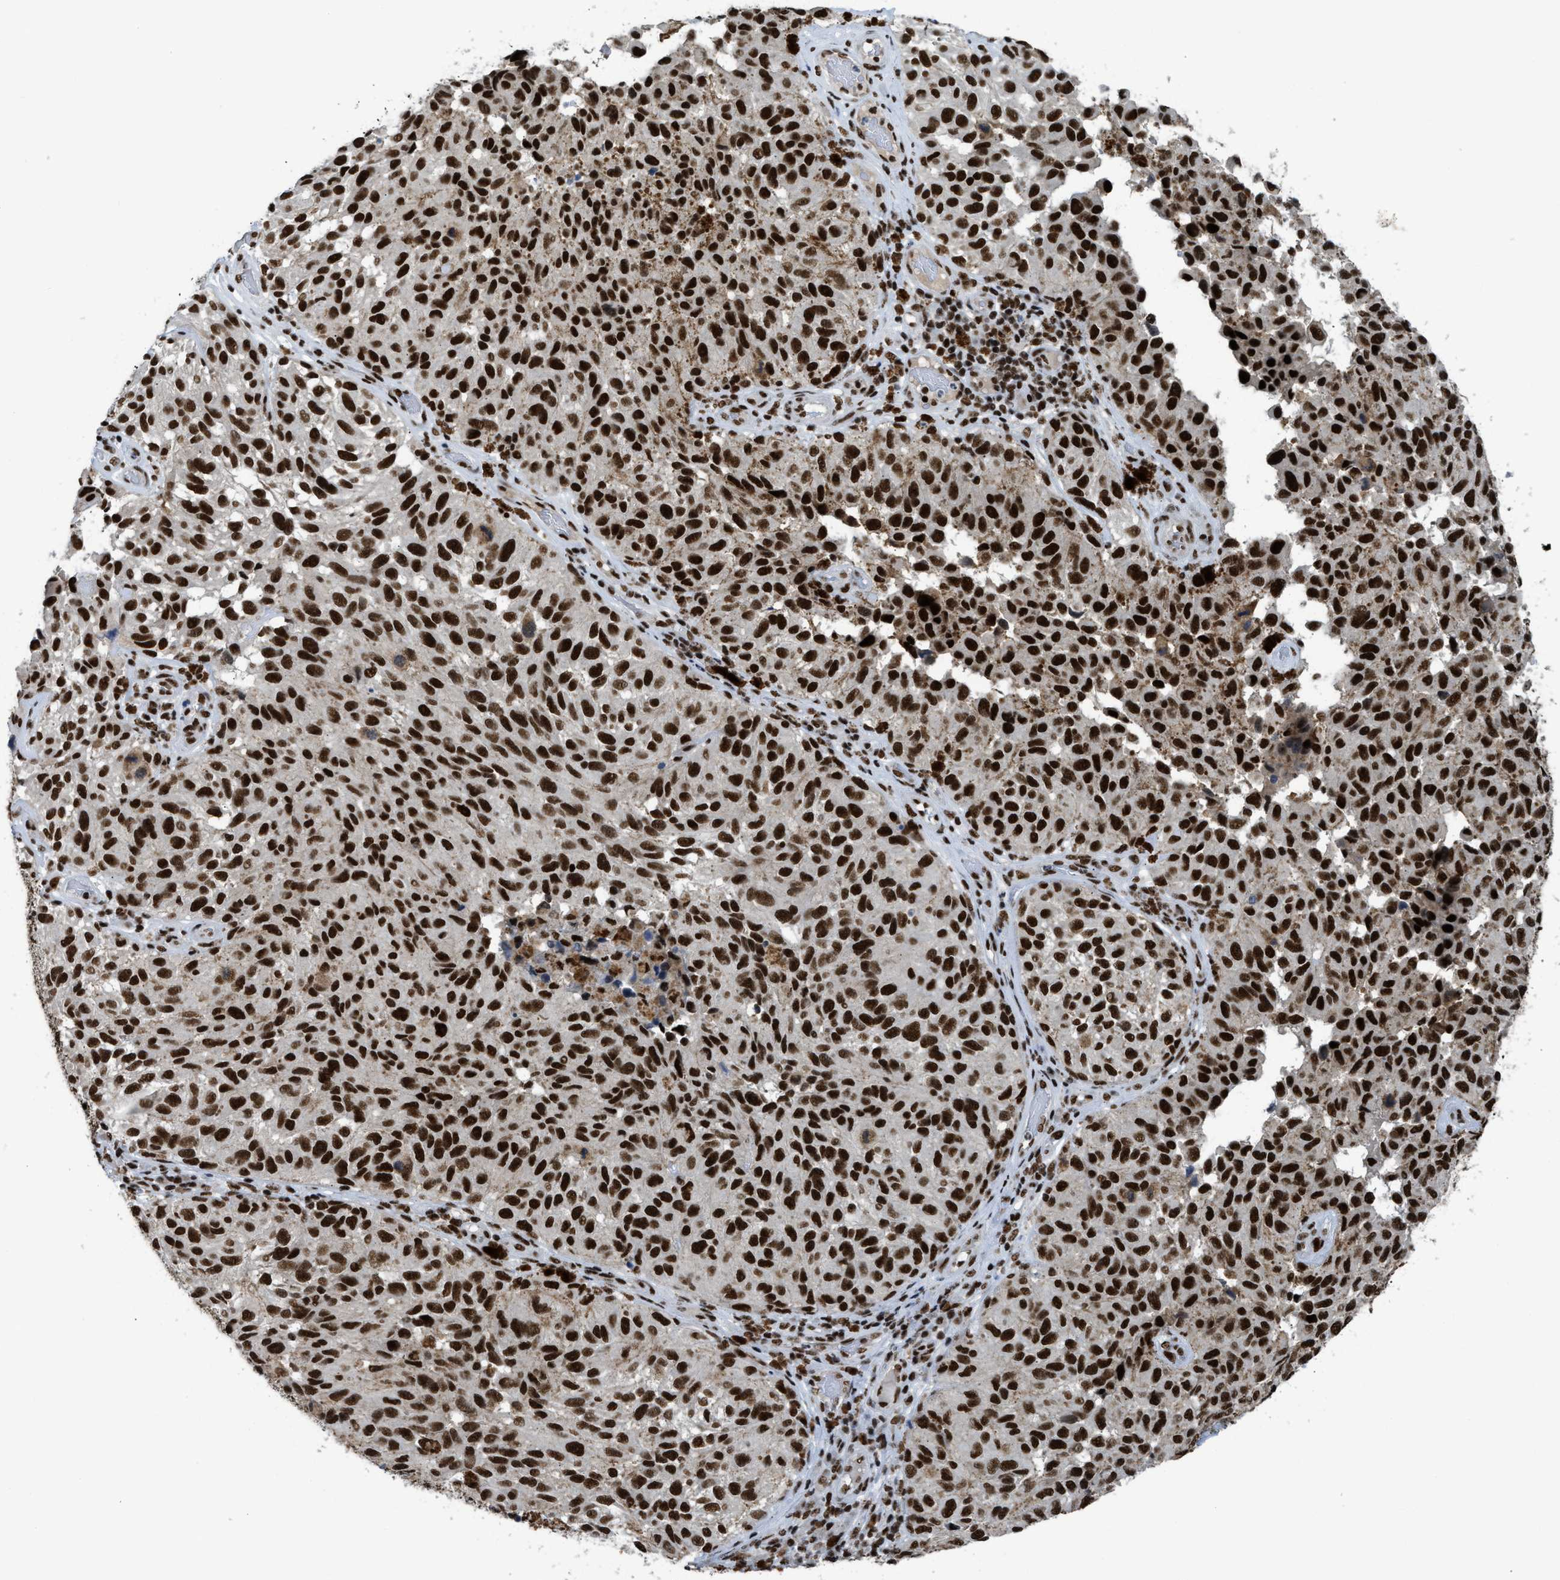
{"staining": {"intensity": "strong", "quantity": ">75%", "location": "nuclear"}, "tissue": "melanoma", "cell_type": "Tumor cells", "image_type": "cancer", "snomed": [{"axis": "morphology", "description": "Malignant melanoma, NOS"}, {"axis": "topography", "description": "Skin"}], "caption": "Immunohistochemical staining of human melanoma demonstrates high levels of strong nuclear protein staining in about >75% of tumor cells.", "gene": "SCAF4", "patient": {"sex": "female", "age": 73}}